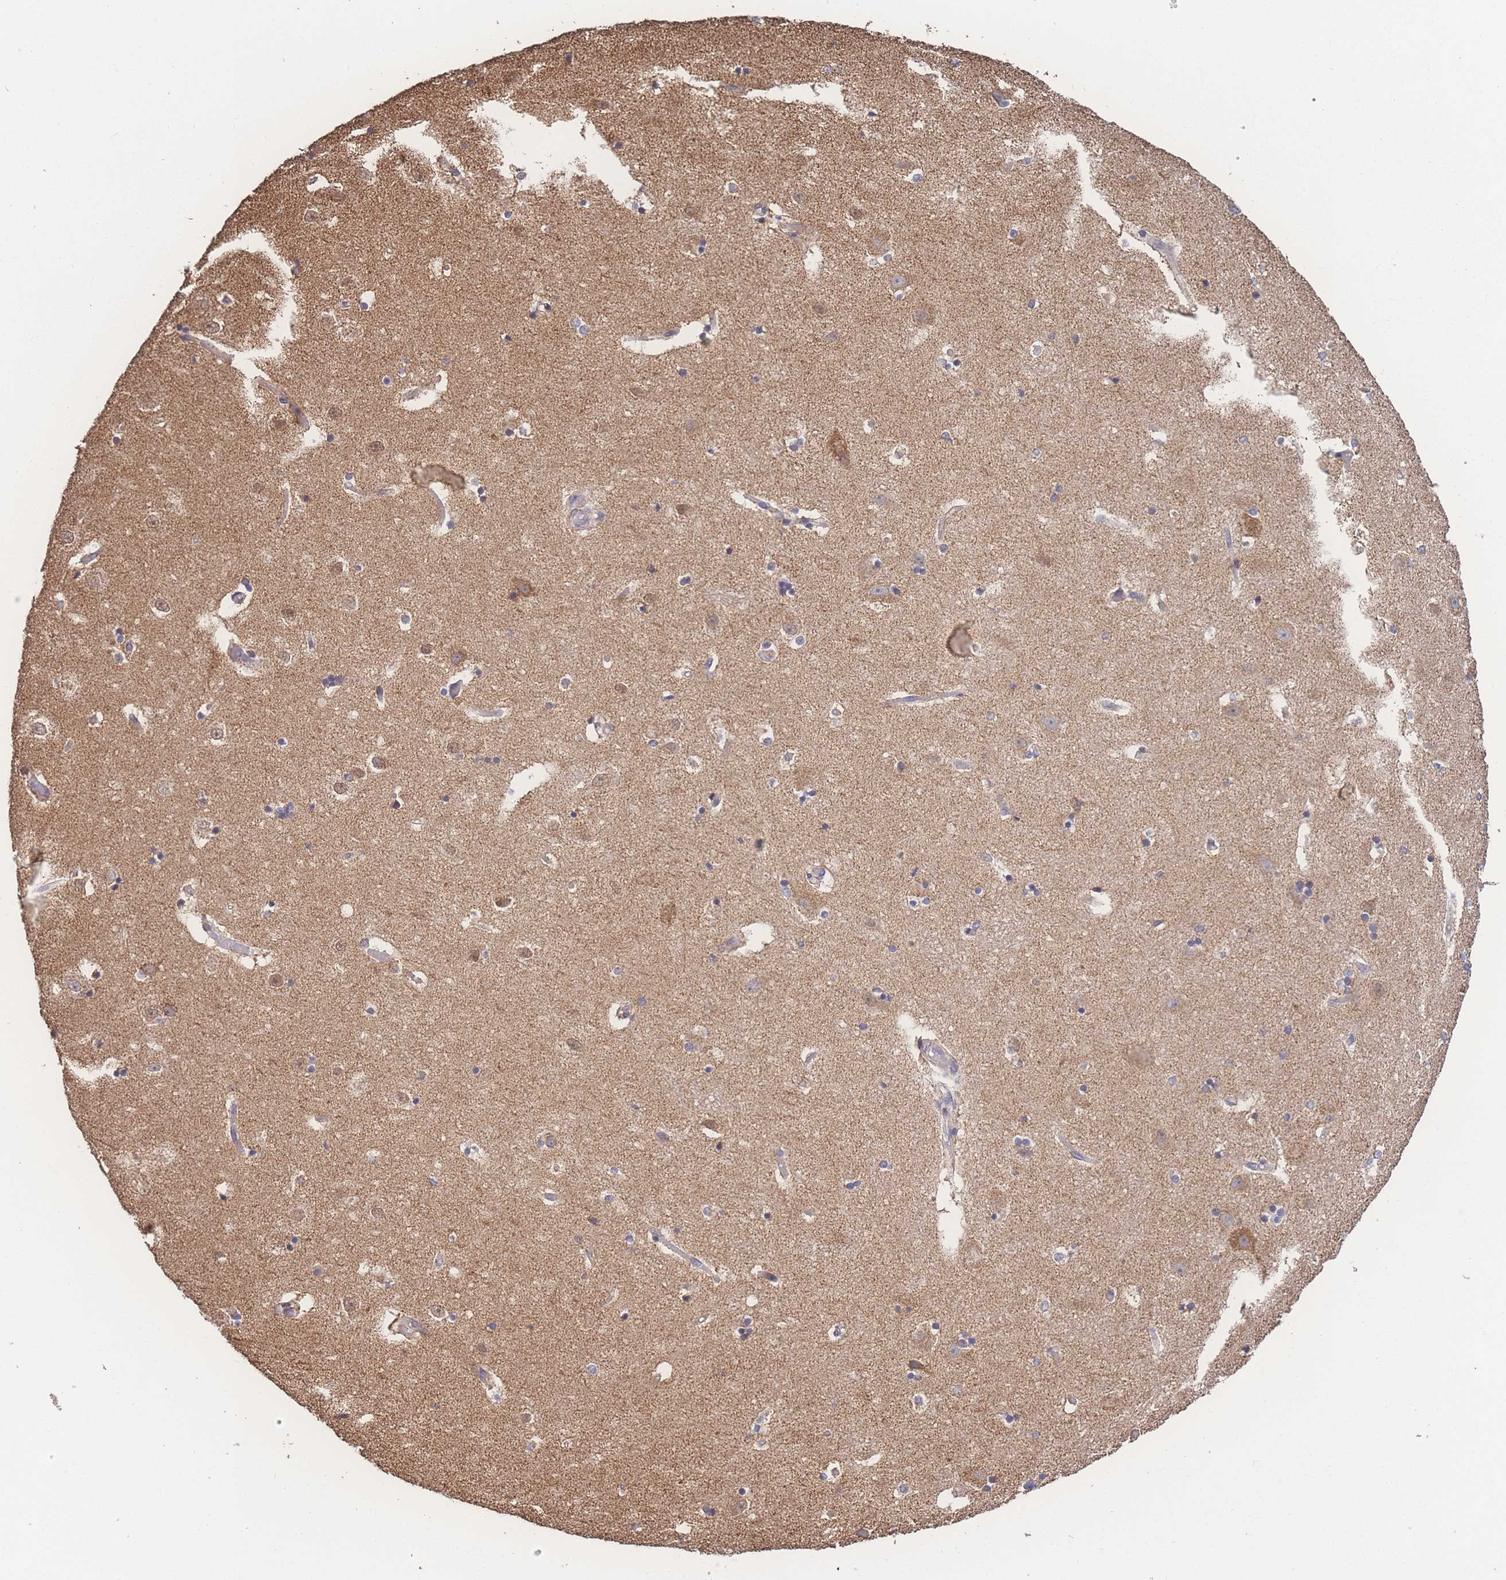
{"staining": {"intensity": "negative", "quantity": "none", "location": "none"}, "tissue": "hippocampus", "cell_type": "Glial cells", "image_type": "normal", "snomed": [{"axis": "morphology", "description": "Normal tissue, NOS"}, {"axis": "topography", "description": "Hippocampus"}], "caption": "High power microscopy micrograph of an IHC micrograph of normal hippocampus, revealing no significant expression in glial cells.", "gene": "SGSM3", "patient": {"sex": "female", "age": 52}}